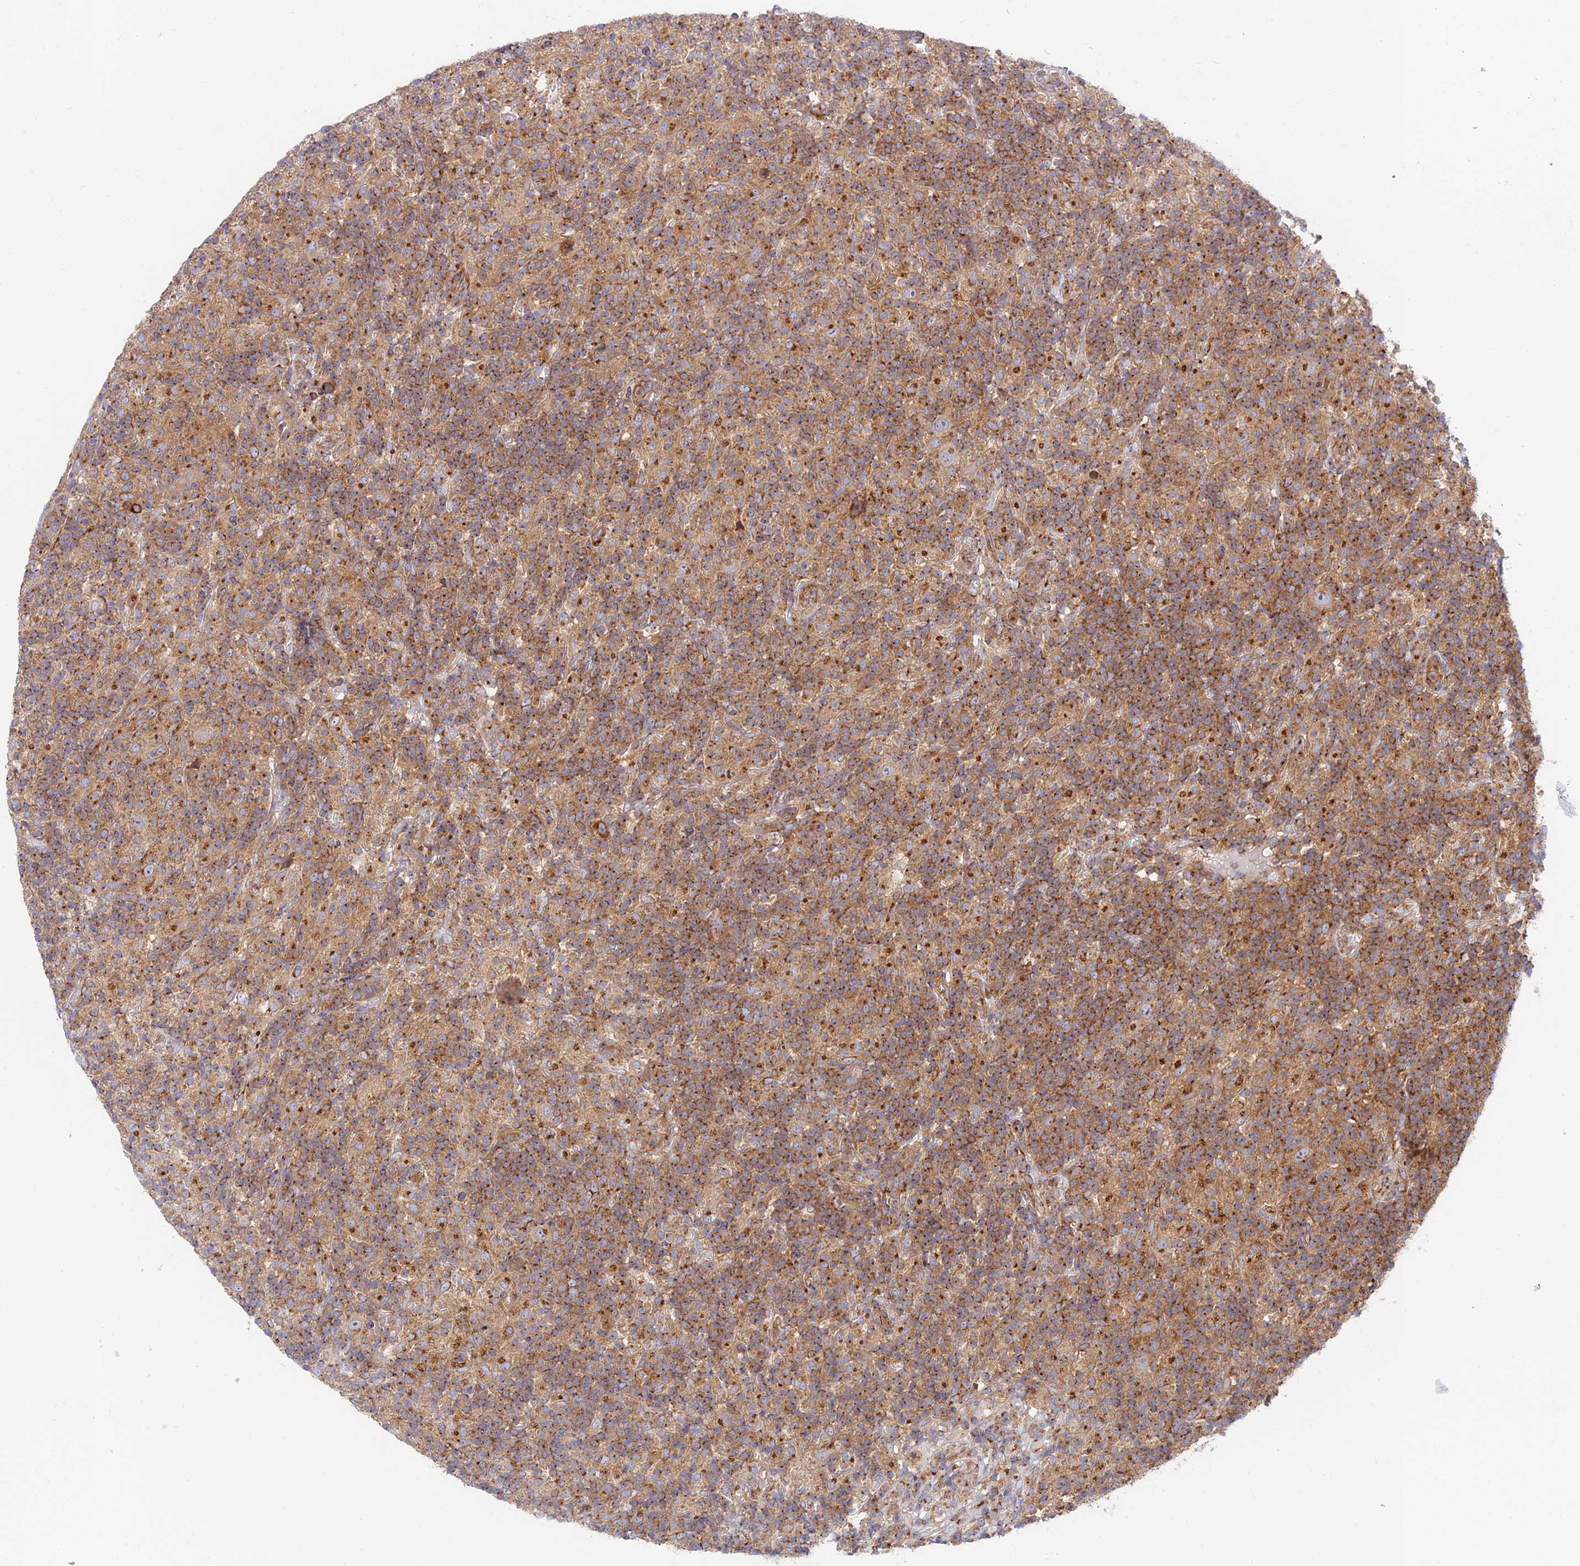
{"staining": {"intensity": "moderate", "quantity": ">75%", "location": "cytoplasmic/membranous"}, "tissue": "lymphoma", "cell_type": "Tumor cells", "image_type": "cancer", "snomed": [{"axis": "morphology", "description": "Hodgkin's disease, NOS"}, {"axis": "topography", "description": "Lymph node"}], "caption": "Protein expression analysis of human Hodgkin's disease reveals moderate cytoplasmic/membranous positivity in approximately >75% of tumor cells.", "gene": "GOLGA3", "patient": {"sex": "male", "age": 70}}